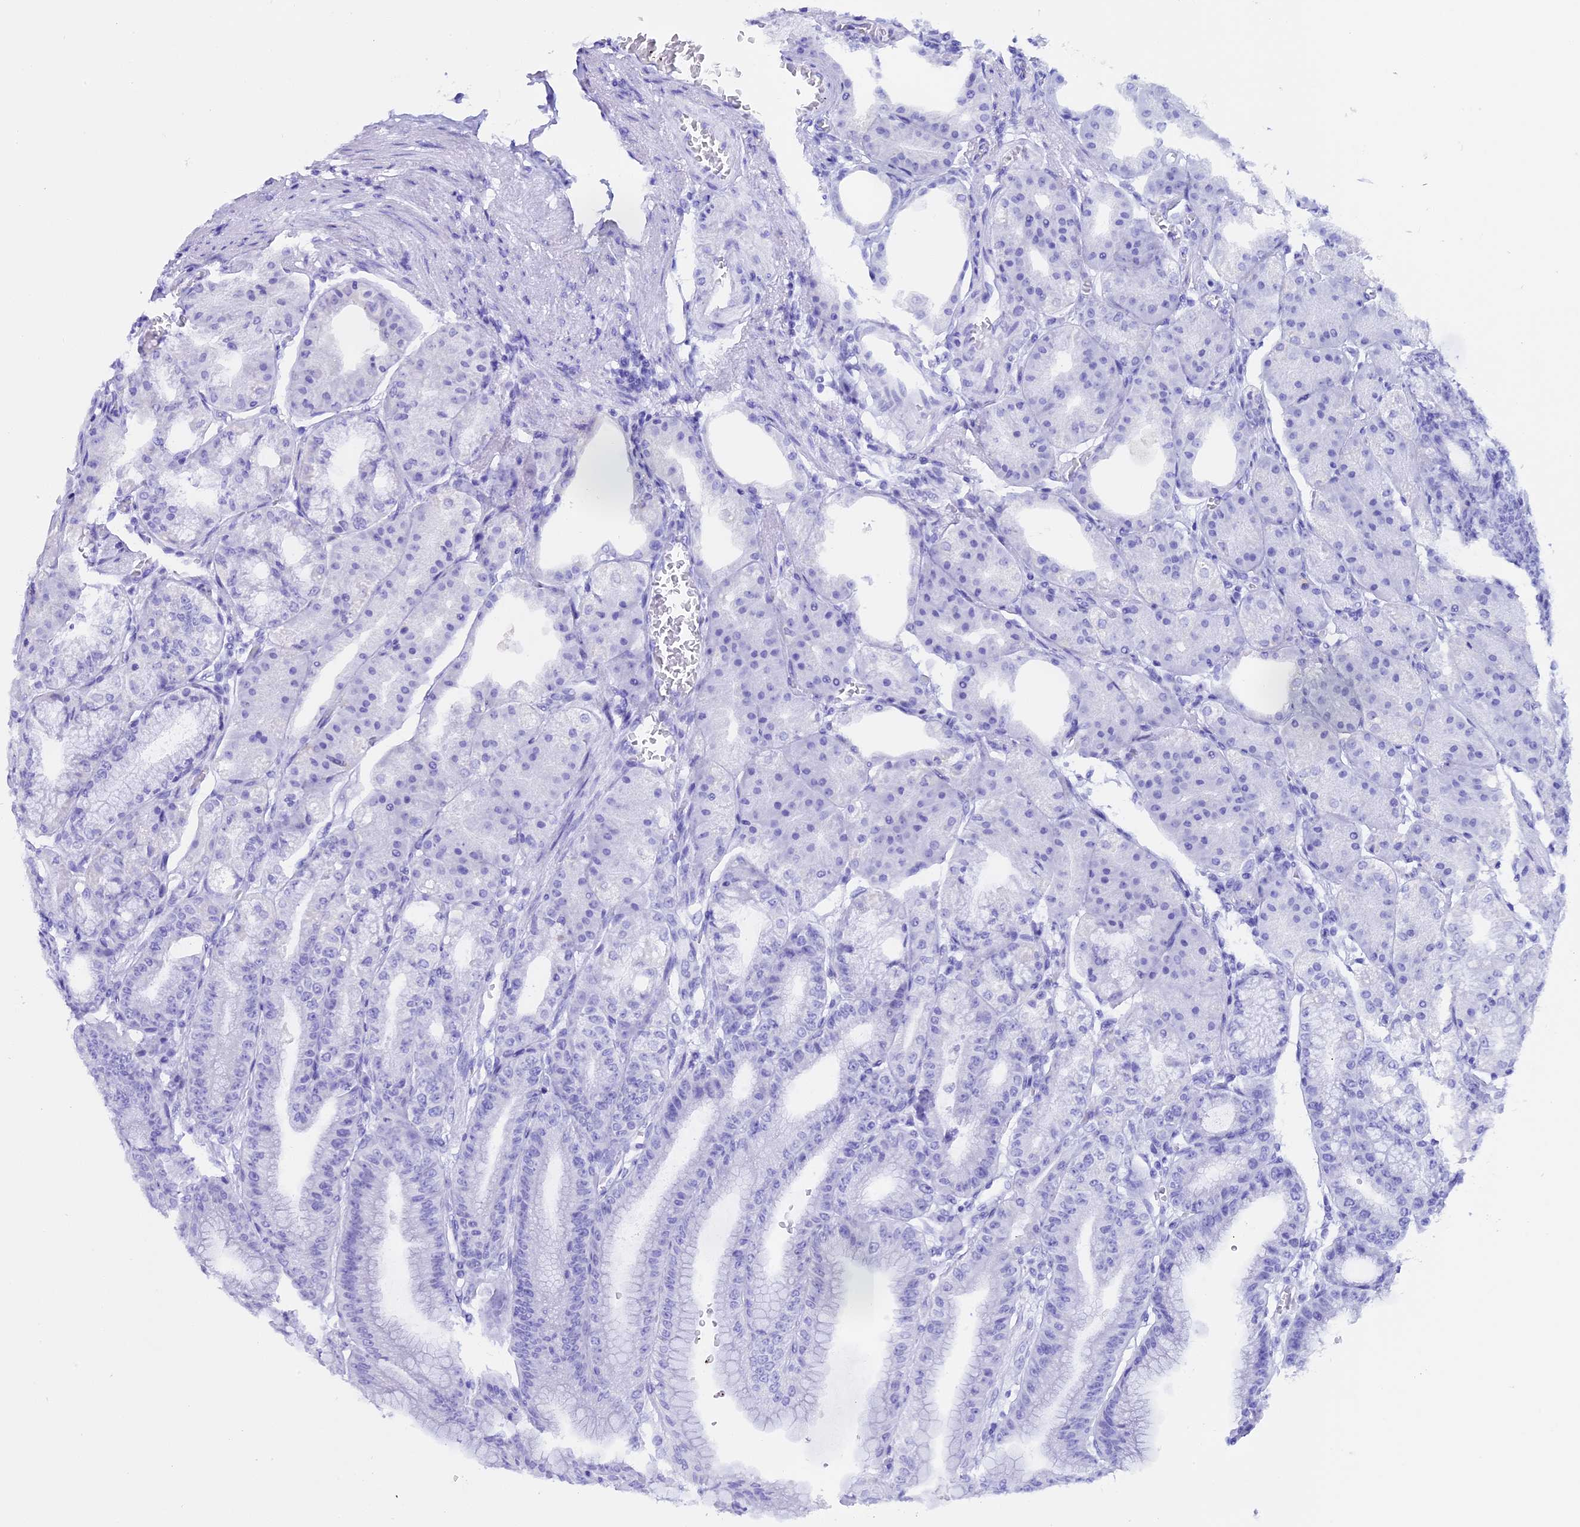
{"staining": {"intensity": "negative", "quantity": "none", "location": "none"}, "tissue": "stomach", "cell_type": "Glandular cells", "image_type": "normal", "snomed": [{"axis": "morphology", "description": "Normal tissue, NOS"}, {"axis": "topography", "description": "Stomach, lower"}], "caption": "Immunohistochemistry micrograph of benign stomach: stomach stained with DAB (3,3'-diaminobenzidine) reveals no significant protein positivity in glandular cells.", "gene": "WFDC2", "patient": {"sex": "male", "age": 71}}